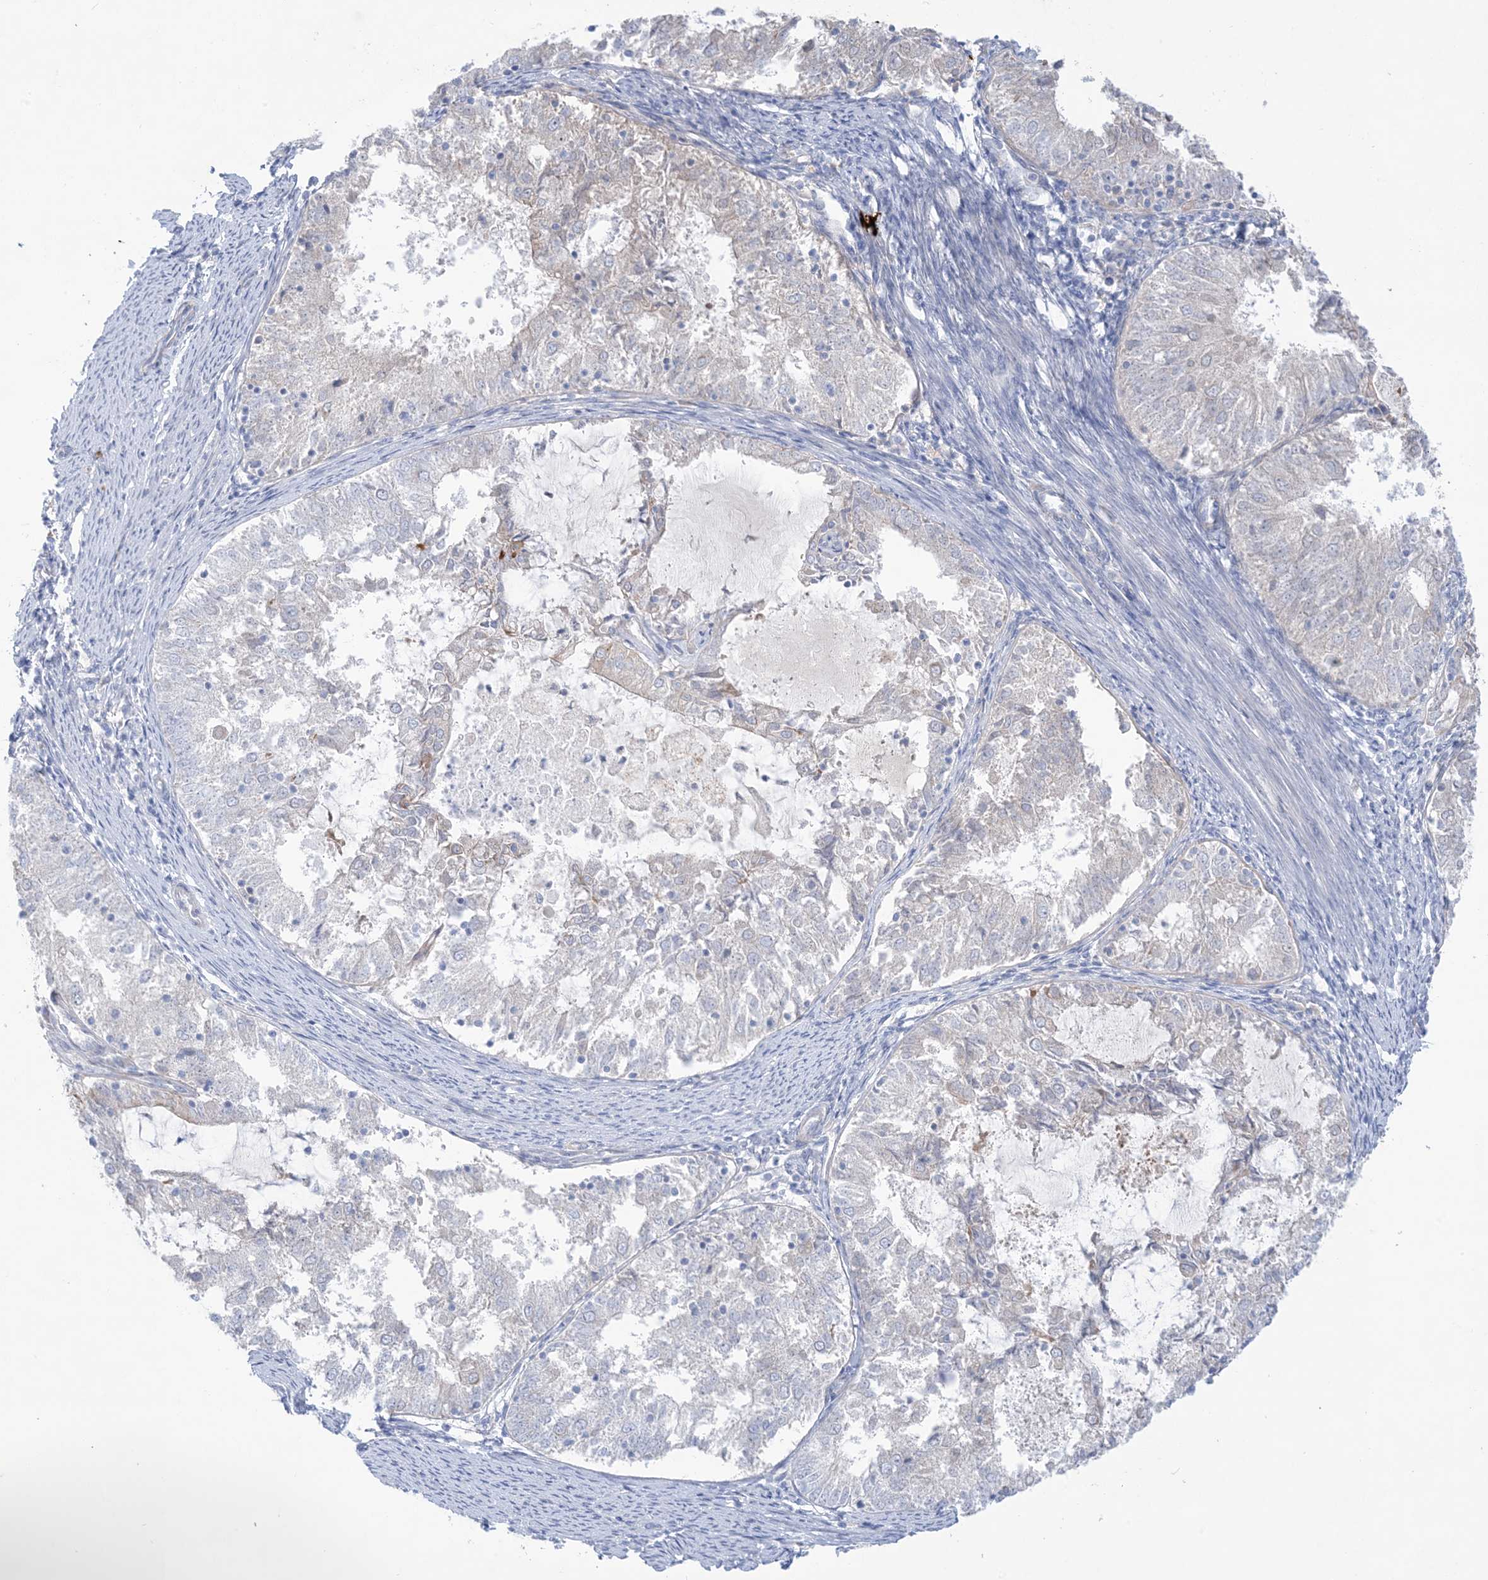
{"staining": {"intensity": "weak", "quantity": "25%-75%", "location": "cytoplasmic/membranous"}, "tissue": "endometrial cancer", "cell_type": "Tumor cells", "image_type": "cancer", "snomed": [{"axis": "morphology", "description": "Adenocarcinoma, NOS"}, {"axis": "topography", "description": "Endometrium"}], "caption": "Protein staining of adenocarcinoma (endometrial) tissue reveals weak cytoplasmic/membranous positivity in about 25%-75% of tumor cells.", "gene": "ATP11C", "patient": {"sex": "female", "age": 57}}